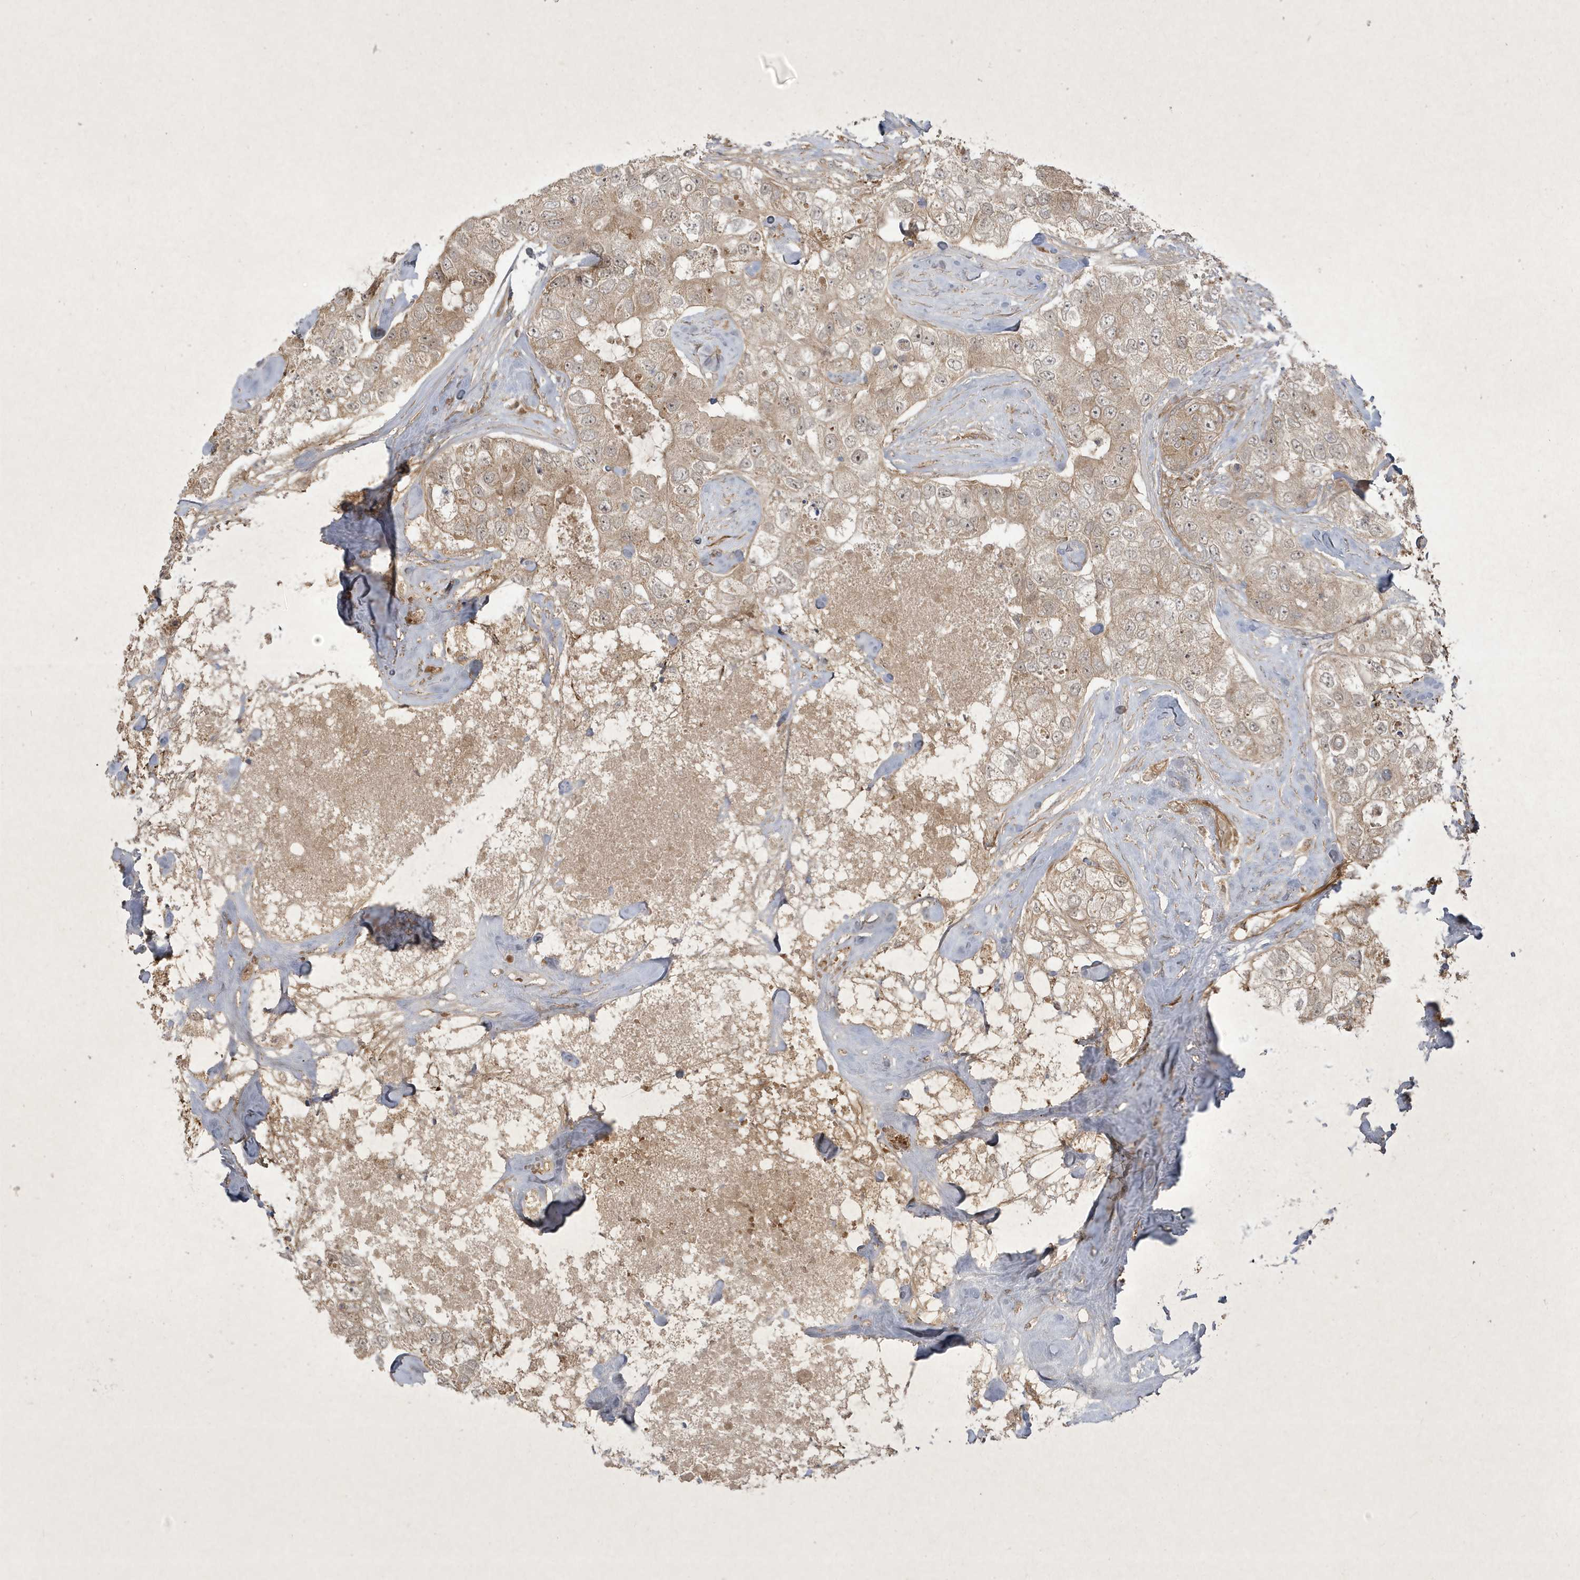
{"staining": {"intensity": "weak", "quantity": ">75%", "location": "cytoplasmic/membranous"}, "tissue": "breast cancer", "cell_type": "Tumor cells", "image_type": "cancer", "snomed": [{"axis": "morphology", "description": "Duct carcinoma"}, {"axis": "topography", "description": "Breast"}], "caption": "Breast cancer (invasive ductal carcinoma) was stained to show a protein in brown. There is low levels of weak cytoplasmic/membranous staining in approximately >75% of tumor cells.", "gene": "FAM83C", "patient": {"sex": "female", "age": 62}}